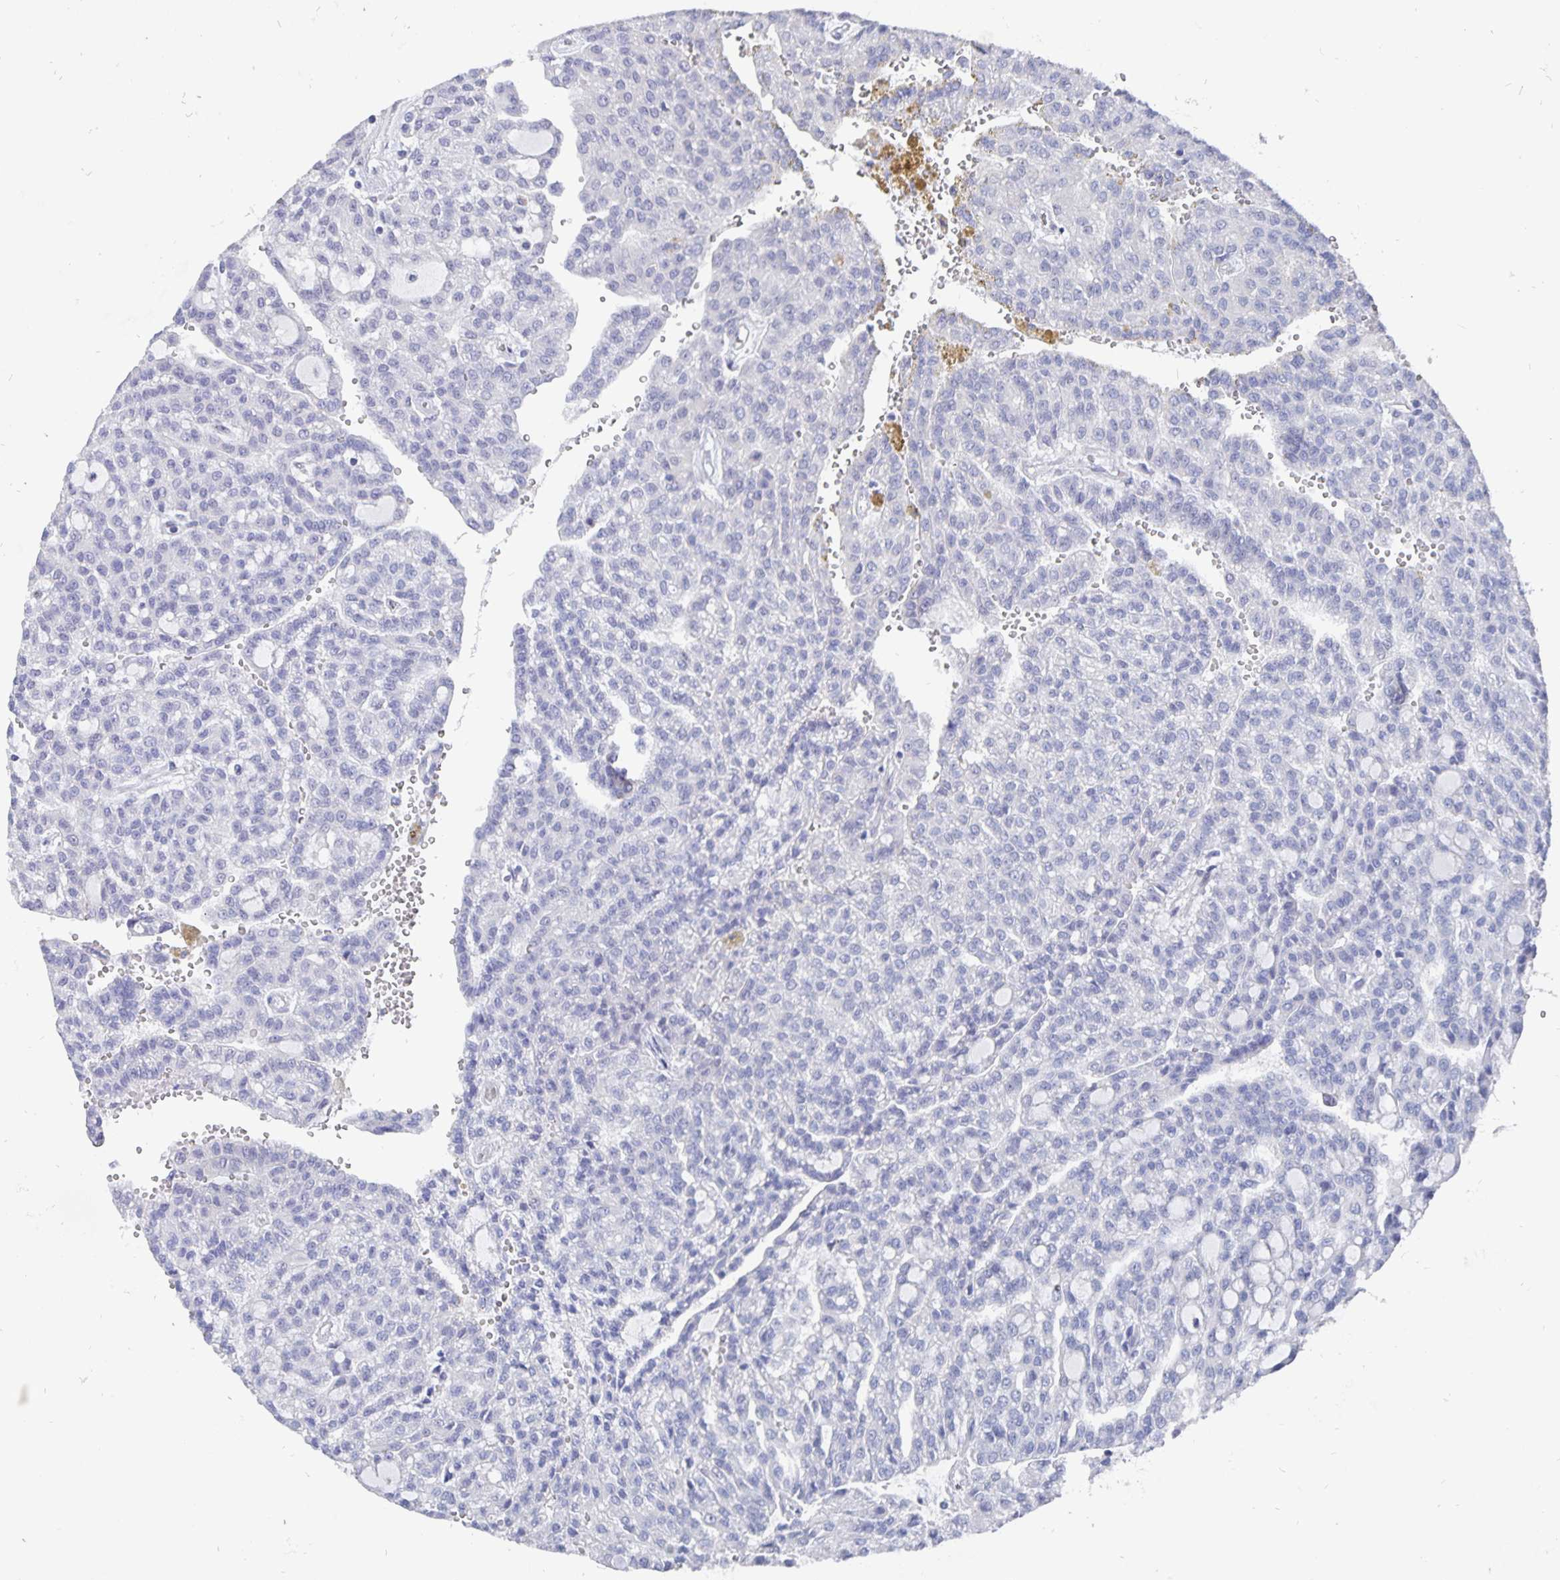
{"staining": {"intensity": "negative", "quantity": "none", "location": "none"}, "tissue": "renal cancer", "cell_type": "Tumor cells", "image_type": "cancer", "snomed": [{"axis": "morphology", "description": "Adenocarcinoma, NOS"}, {"axis": "topography", "description": "Kidney"}], "caption": "The image exhibits no staining of tumor cells in renal adenocarcinoma.", "gene": "SMOC1", "patient": {"sex": "male", "age": 63}}